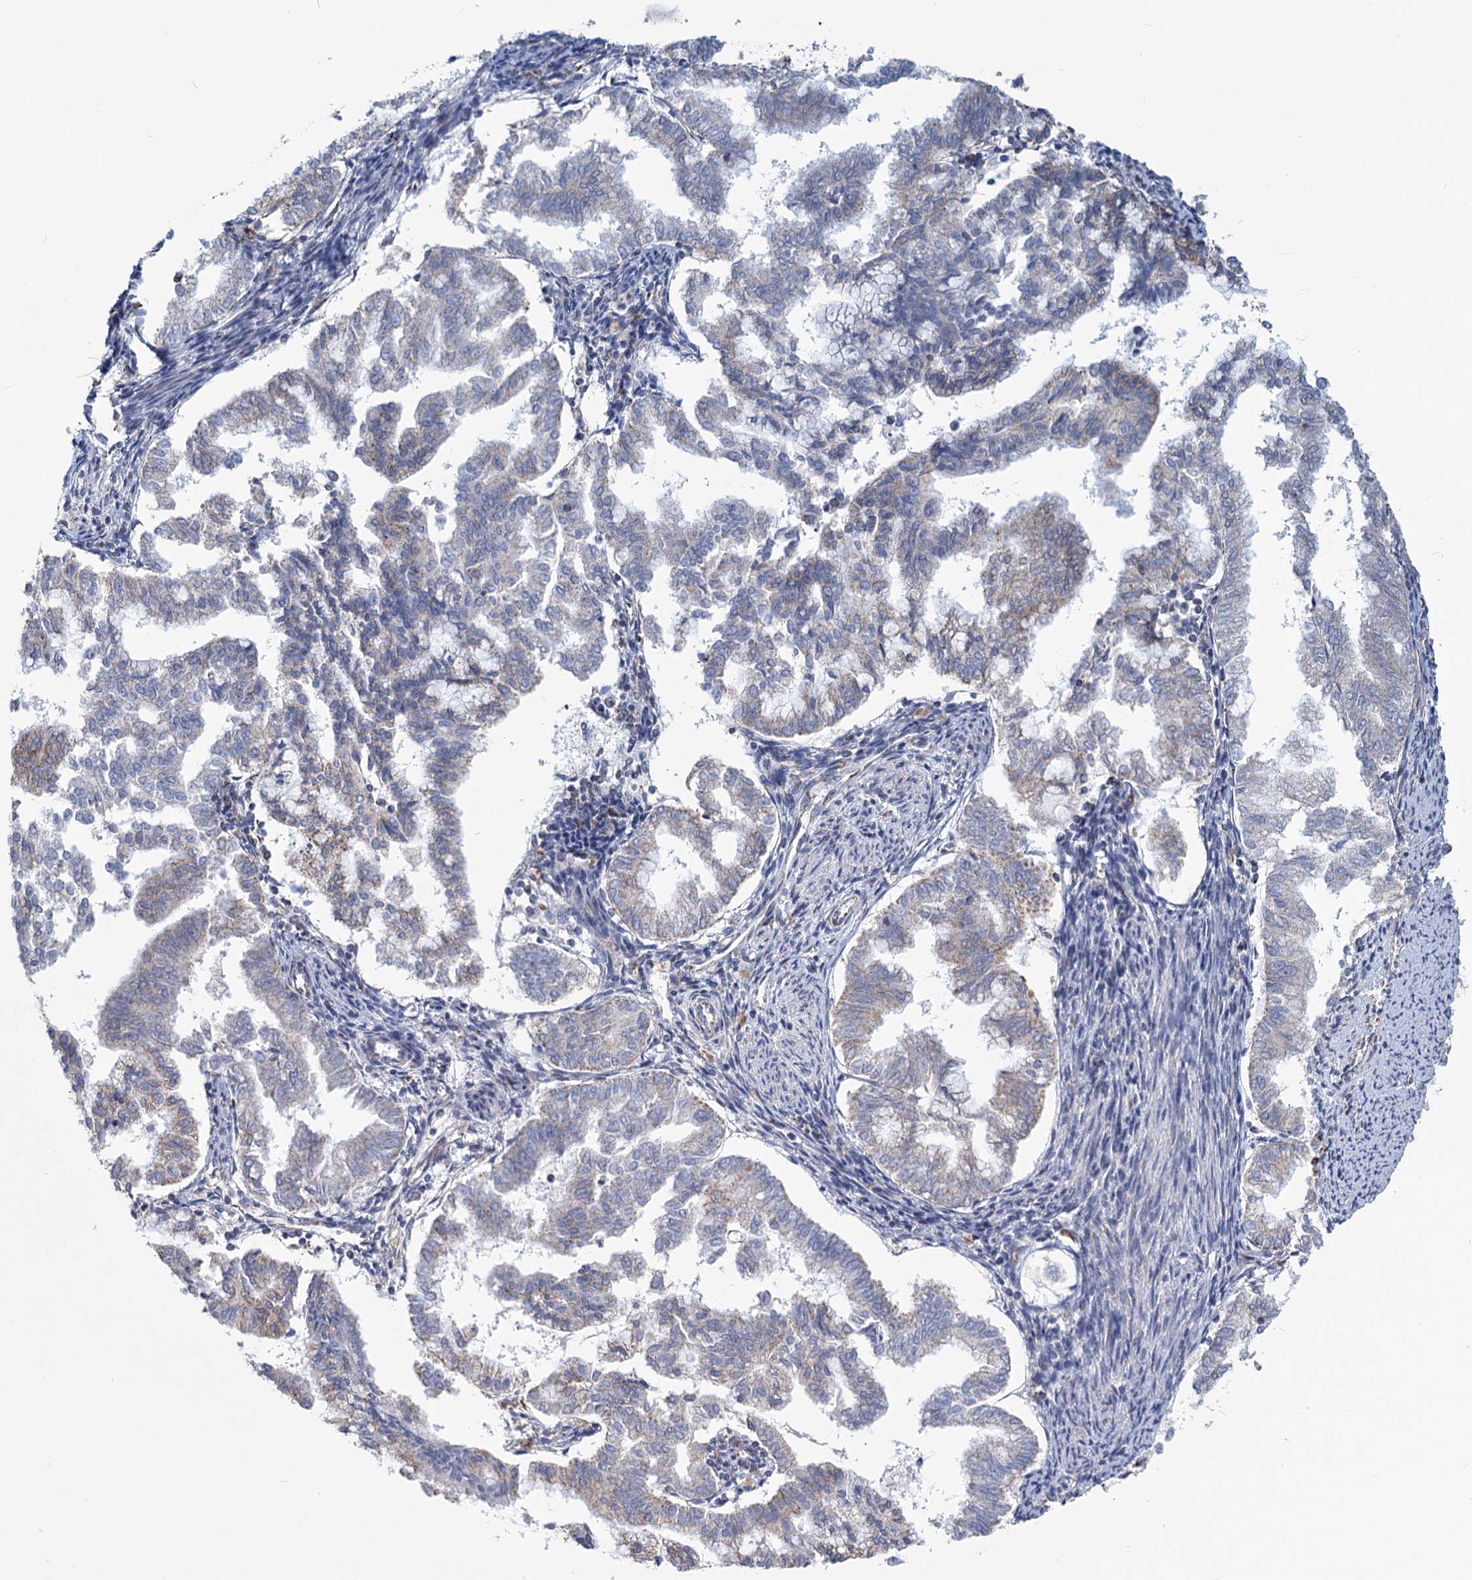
{"staining": {"intensity": "weak", "quantity": "<25%", "location": "cytoplasmic/membranous"}, "tissue": "endometrial cancer", "cell_type": "Tumor cells", "image_type": "cancer", "snomed": [{"axis": "morphology", "description": "Adenocarcinoma, NOS"}, {"axis": "topography", "description": "Endometrium"}], "caption": "There is no significant positivity in tumor cells of endometrial adenocarcinoma.", "gene": "NDUFC2", "patient": {"sex": "female", "age": 79}}